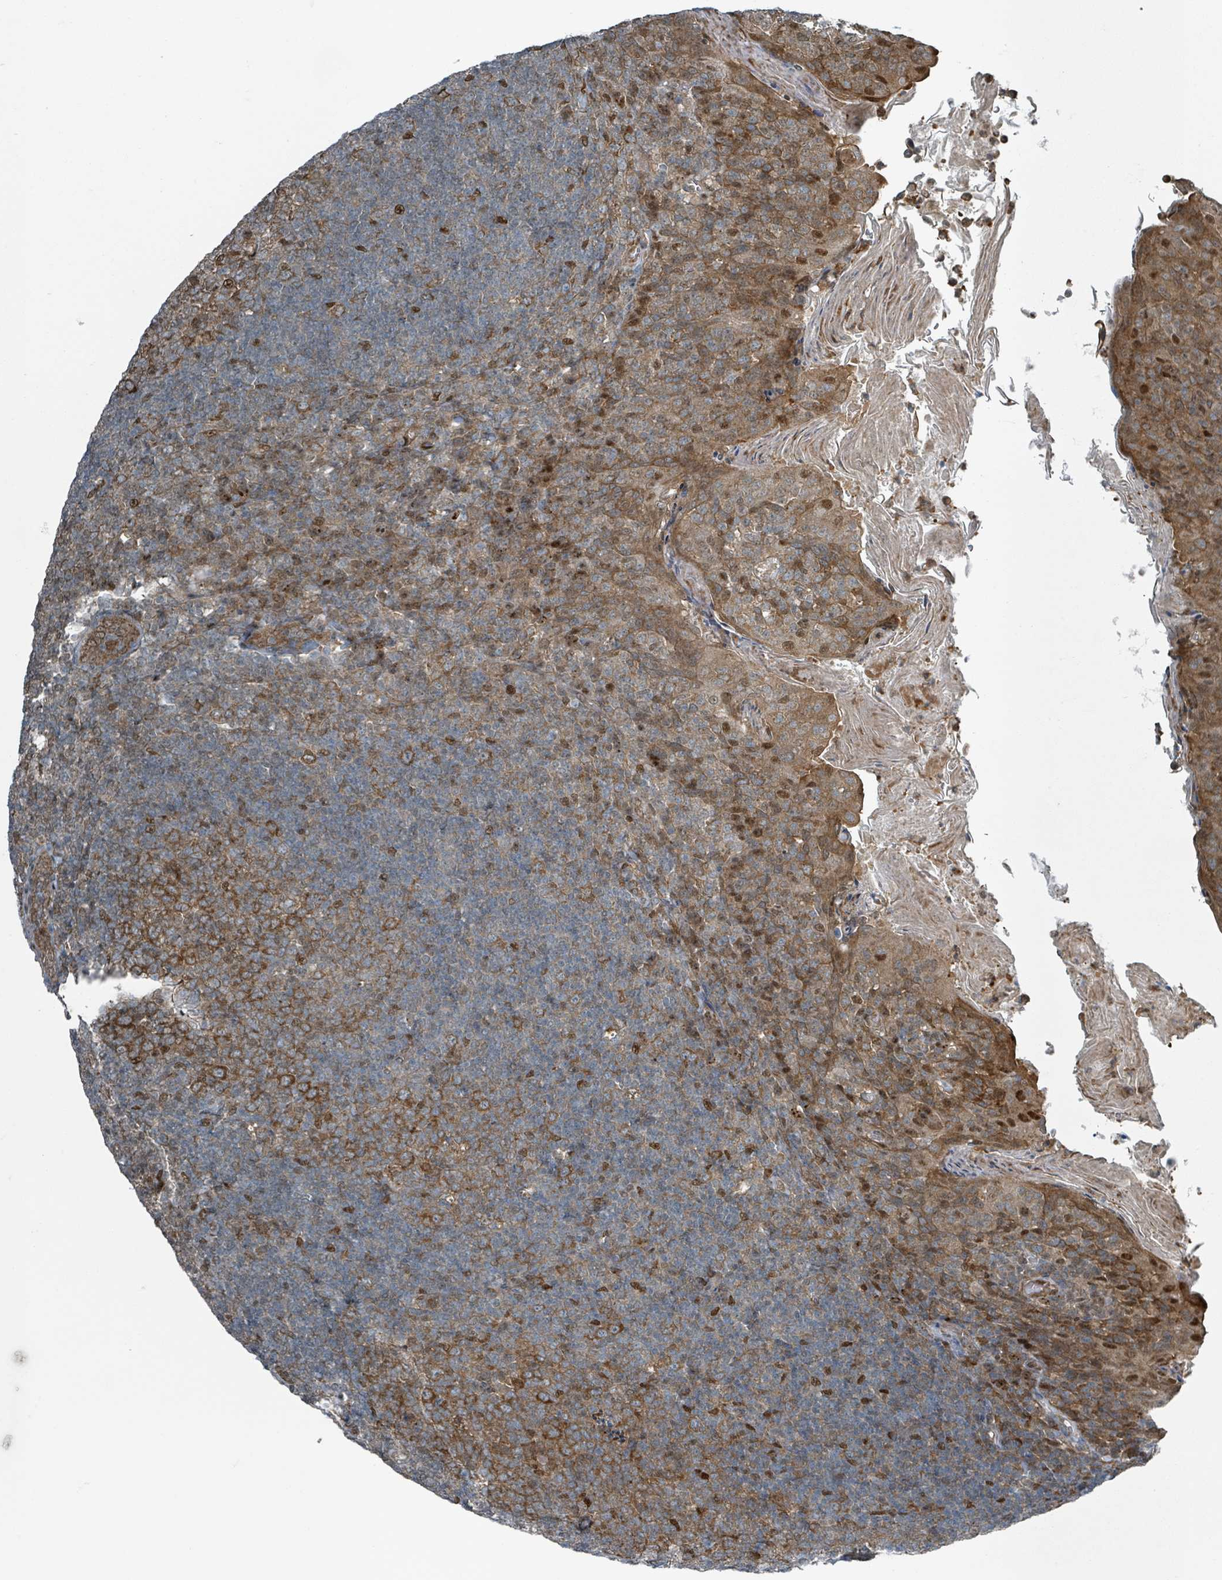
{"staining": {"intensity": "moderate", "quantity": "25%-75%", "location": "cytoplasmic/membranous,nuclear"}, "tissue": "tonsil", "cell_type": "Germinal center cells", "image_type": "normal", "snomed": [{"axis": "morphology", "description": "Normal tissue, NOS"}, {"axis": "topography", "description": "Tonsil"}], "caption": "Benign tonsil exhibits moderate cytoplasmic/membranous,nuclear expression in approximately 25%-75% of germinal center cells, visualized by immunohistochemistry.", "gene": "RHPN2", "patient": {"sex": "female", "age": 10}}